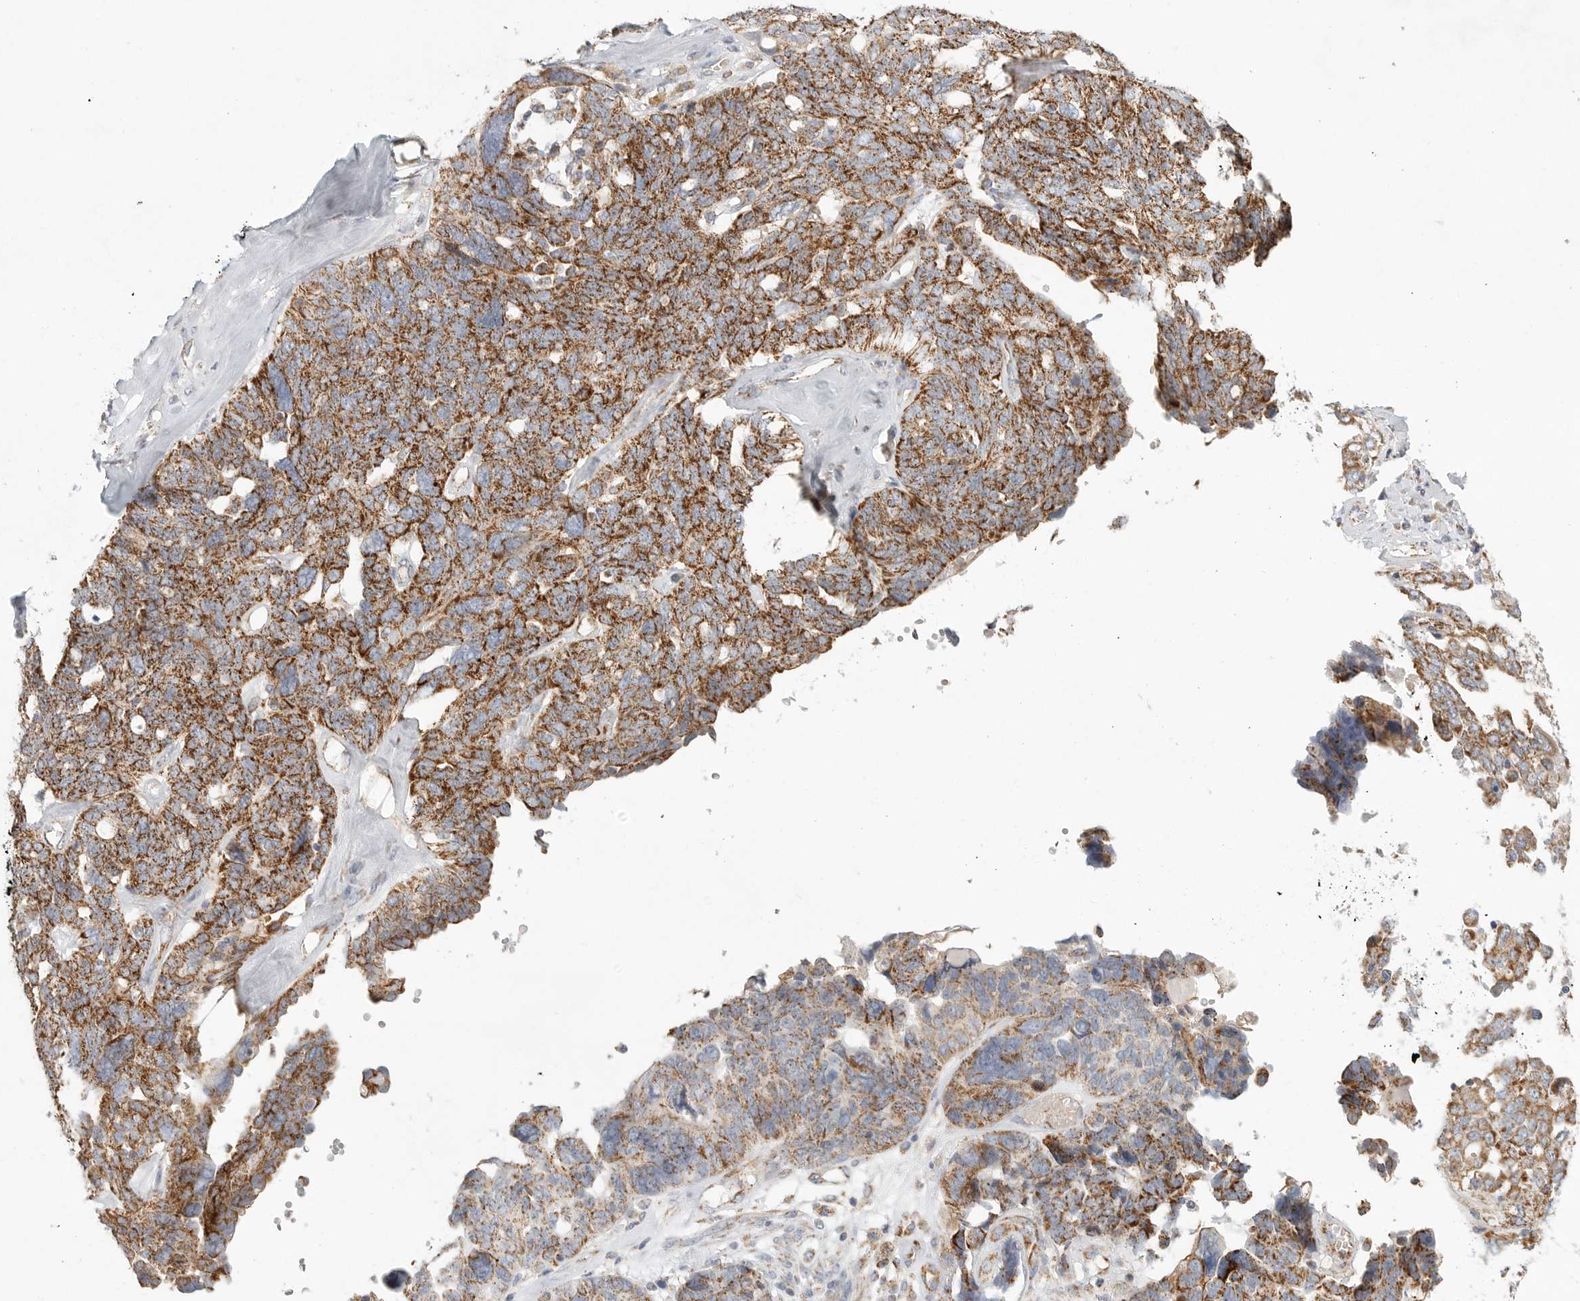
{"staining": {"intensity": "strong", "quantity": ">75%", "location": "cytoplasmic/membranous"}, "tissue": "ovarian cancer", "cell_type": "Tumor cells", "image_type": "cancer", "snomed": [{"axis": "morphology", "description": "Cystadenocarcinoma, serous, NOS"}, {"axis": "topography", "description": "Ovary"}], "caption": "Tumor cells show high levels of strong cytoplasmic/membranous expression in approximately >75% of cells in ovarian cancer (serous cystadenocarcinoma).", "gene": "SLC25A26", "patient": {"sex": "female", "age": 79}}